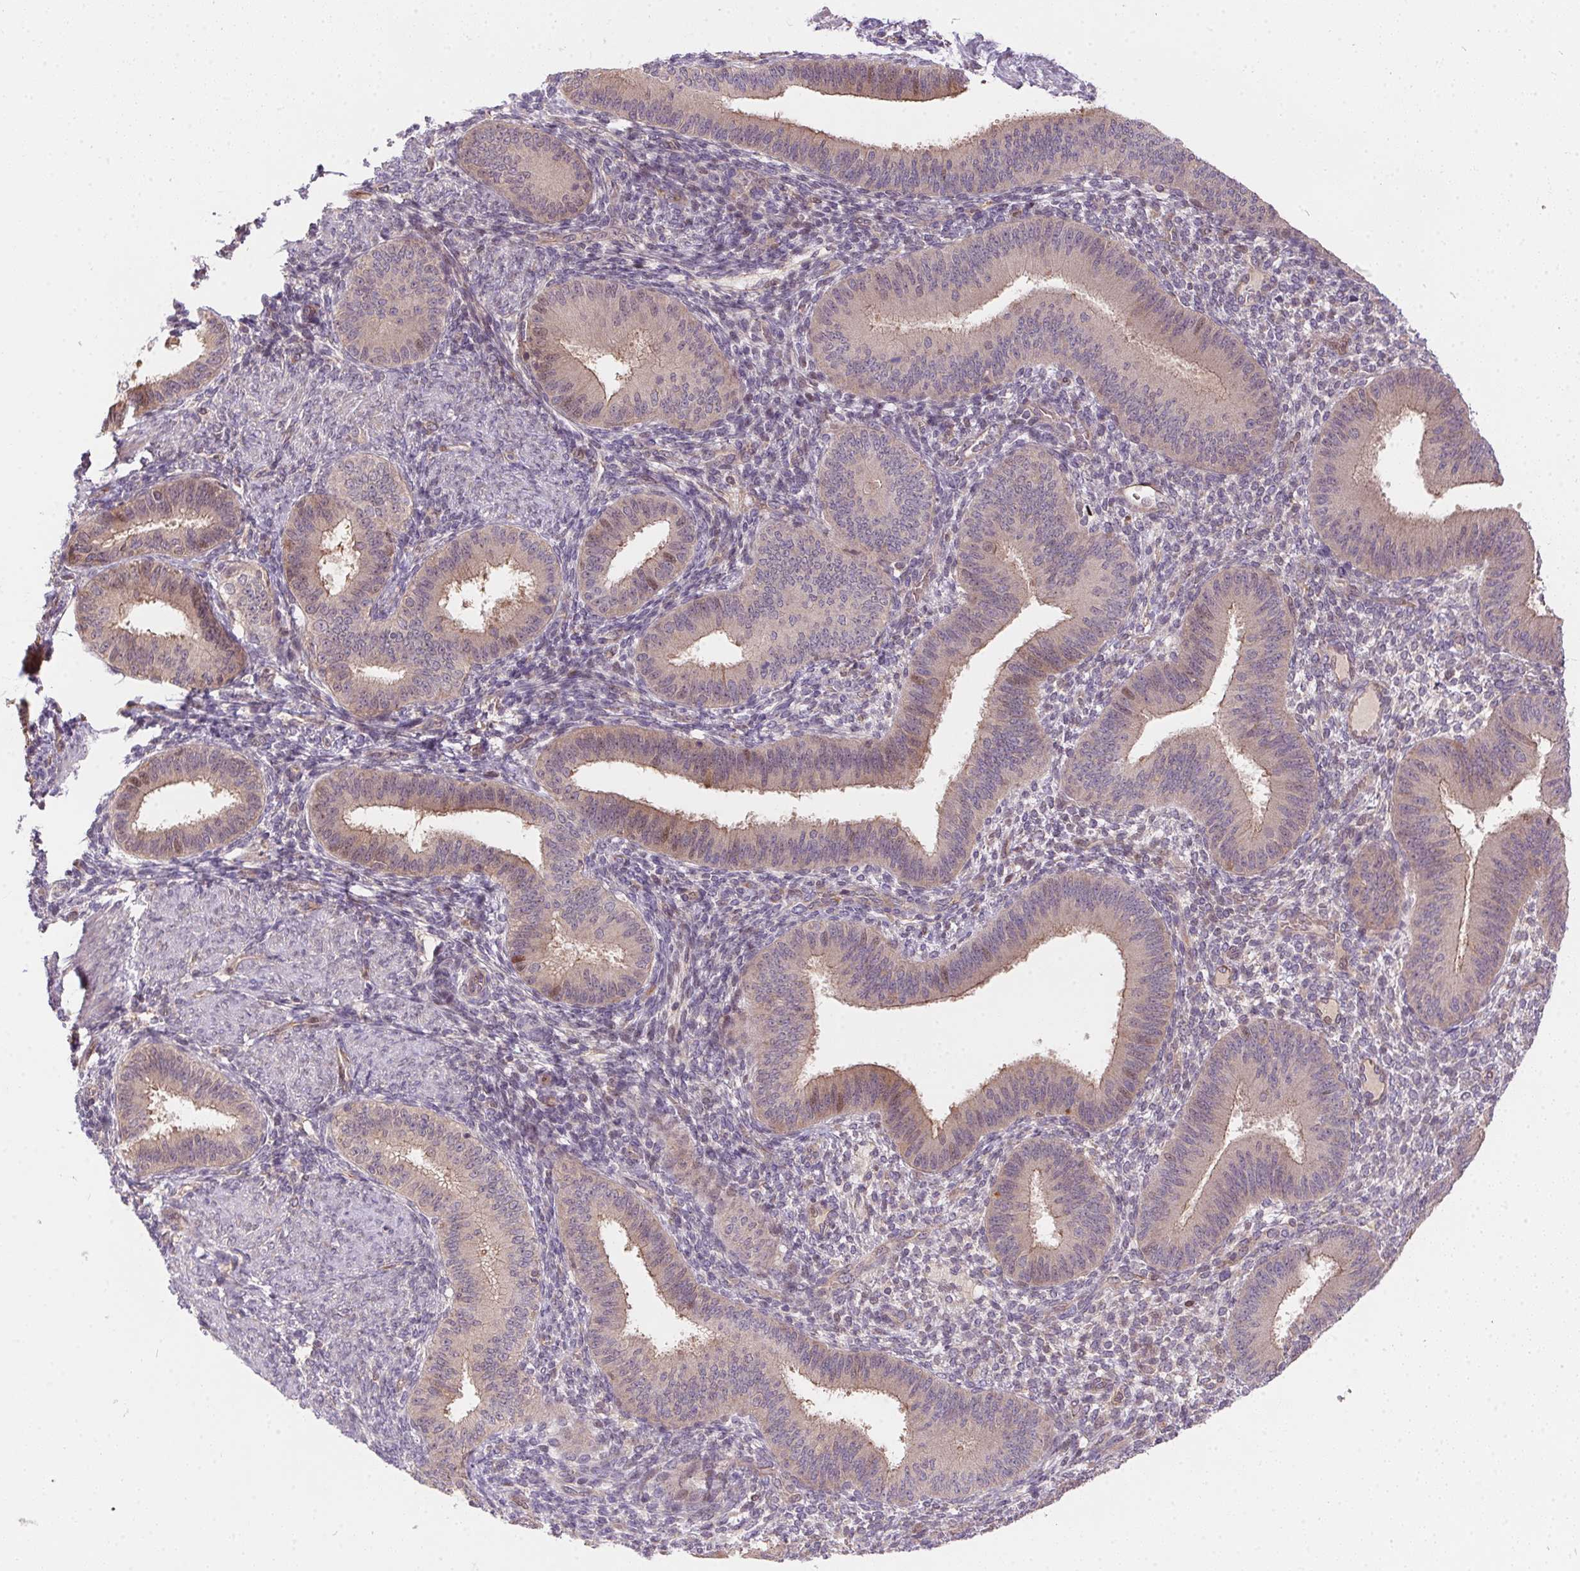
{"staining": {"intensity": "negative", "quantity": "none", "location": "none"}, "tissue": "endometrium", "cell_type": "Cells in endometrial stroma", "image_type": "normal", "snomed": [{"axis": "morphology", "description": "Normal tissue, NOS"}, {"axis": "topography", "description": "Endometrium"}], "caption": "This histopathology image is of benign endometrium stained with IHC to label a protein in brown with the nuclei are counter-stained blue. There is no positivity in cells in endometrial stroma.", "gene": "NUDT16", "patient": {"sex": "female", "age": 39}}